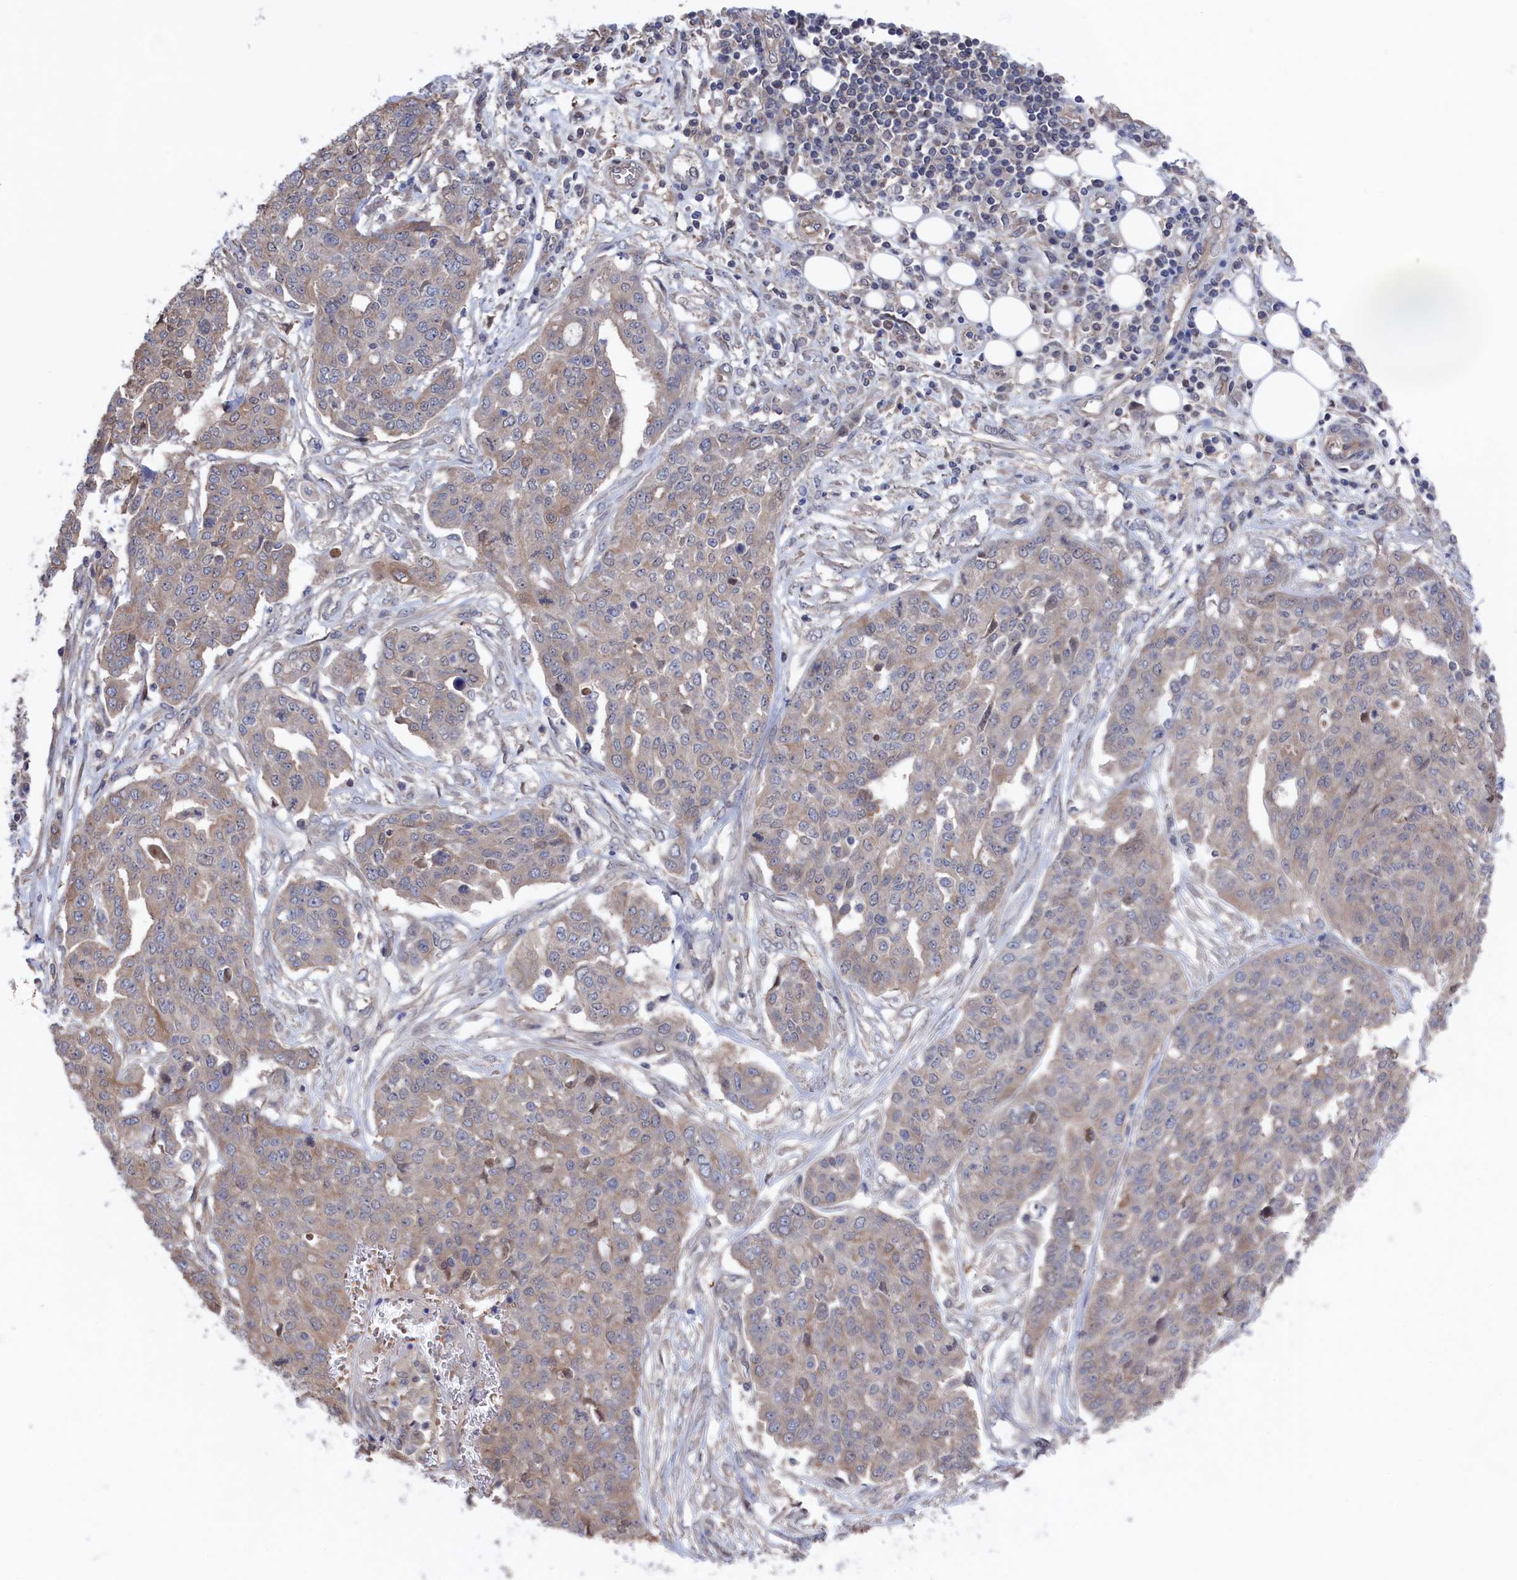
{"staining": {"intensity": "weak", "quantity": "<25%", "location": "cytoplasmic/membranous"}, "tissue": "ovarian cancer", "cell_type": "Tumor cells", "image_type": "cancer", "snomed": [{"axis": "morphology", "description": "Cystadenocarcinoma, serous, NOS"}, {"axis": "topography", "description": "Soft tissue"}, {"axis": "topography", "description": "Ovary"}], "caption": "DAB (3,3'-diaminobenzidine) immunohistochemical staining of human serous cystadenocarcinoma (ovarian) shows no significant expression in tumor cells. (DAB immunohistochemistry visualized using brightfield microscopy, high magnification).", "gene": "NUTF2", "patient": {"sex": "female", "age": 57}}